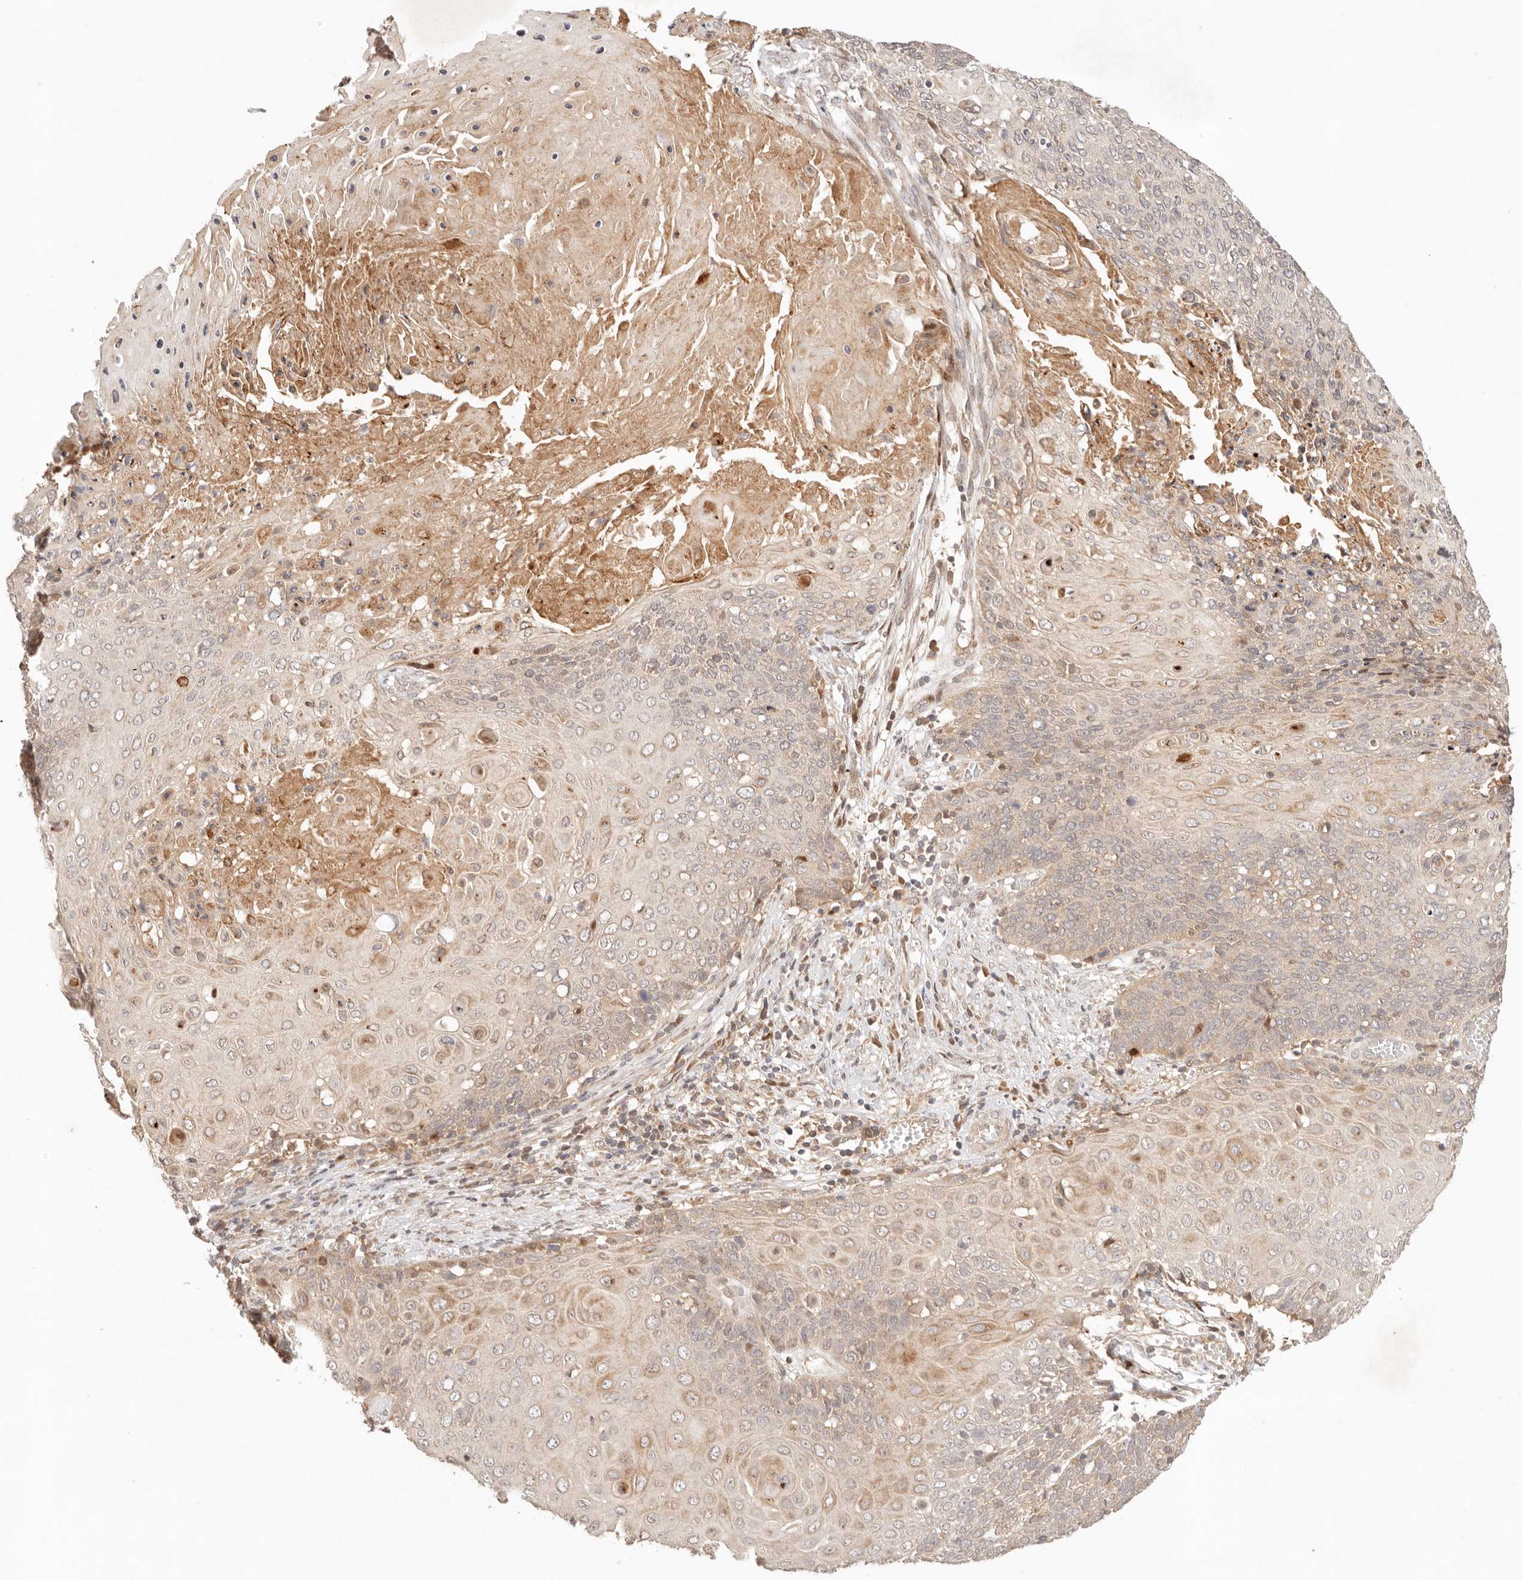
{"staining": {"intensity": "moderate", "quantity": "25%-75%", "location": "cytoplasmic/membranous"}, "tissue": "cervical cancer", "cell_type": "Tumor cells", "image_type": "cancer", "snomed": [{"axis": "morphology", "description": "Squamous cell carcinoma, NOS"}, {"axis": "topography", "description": "Cervix"}], "caption": "A micrograph of human squamous cell carcinoma (cervical) stained for a protein exhibits moderate cytoplasmic/membranous brown staining in tumor cells. The protein of interest is shown in brown color, while the nuclei are stained blue.", "gene": "PHLDA3", "patient": {"sex": "female", "age": 39}}